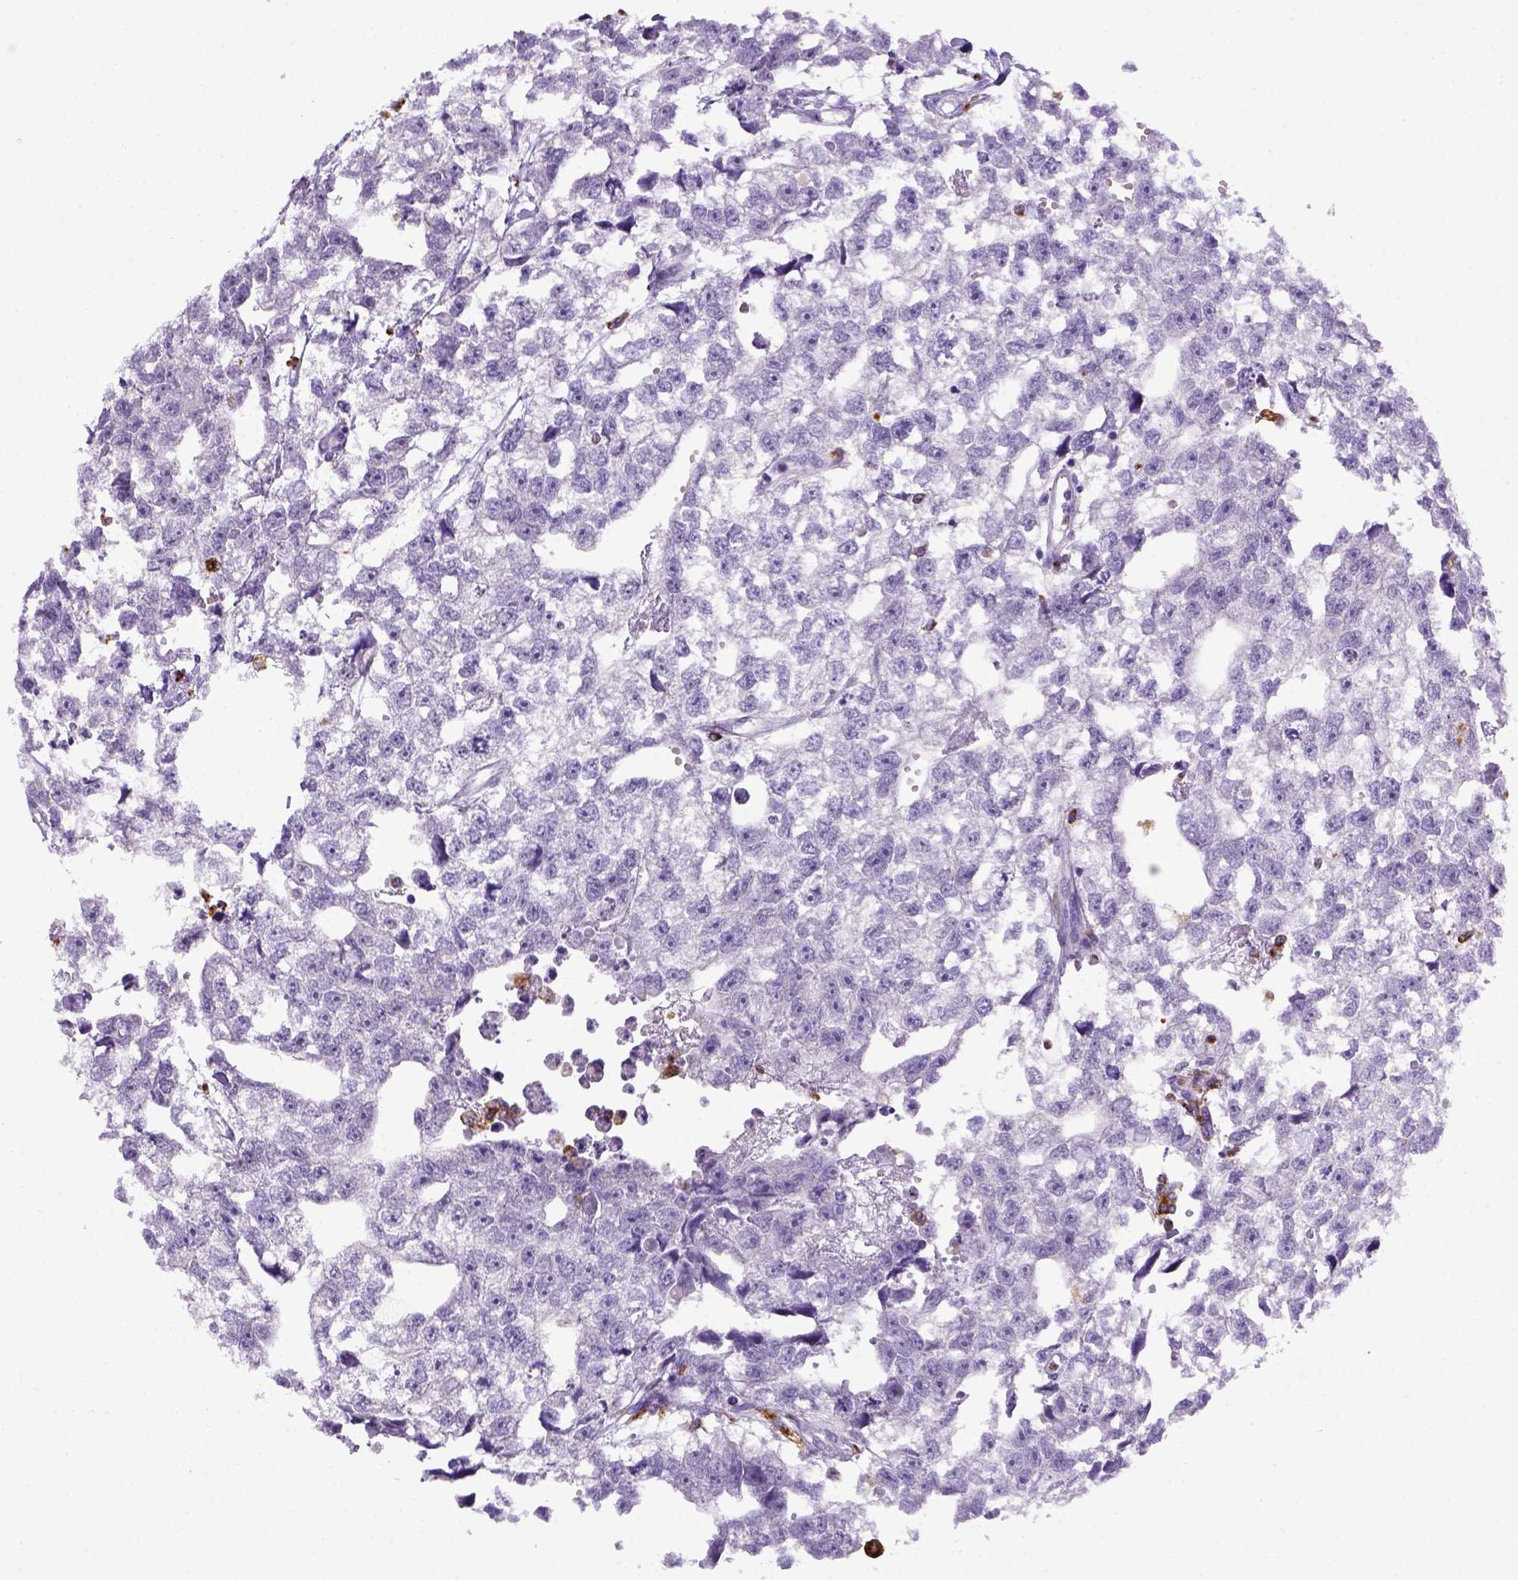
{"staining": {"intensity": "negative", "quantity": "none", "location": "none"}, "tissue": "testis cancer", "cell_type": "Tumor cells", "image_type": "cancer", "snomed": [{"axis": "morphology", "description": "Carcinoma, Embryonal, NOS"}, {"axis": "morphology", "description": "Teratoma, malignant, NOS"}, {"axis": "topography", "description": "Testis"}], "caption": "This is an IHC image of embryonal carcinoma (testis). There is no expression in tumor cells.", "gene": "CD68", "patient": {"sex": "male", "age": 44}}